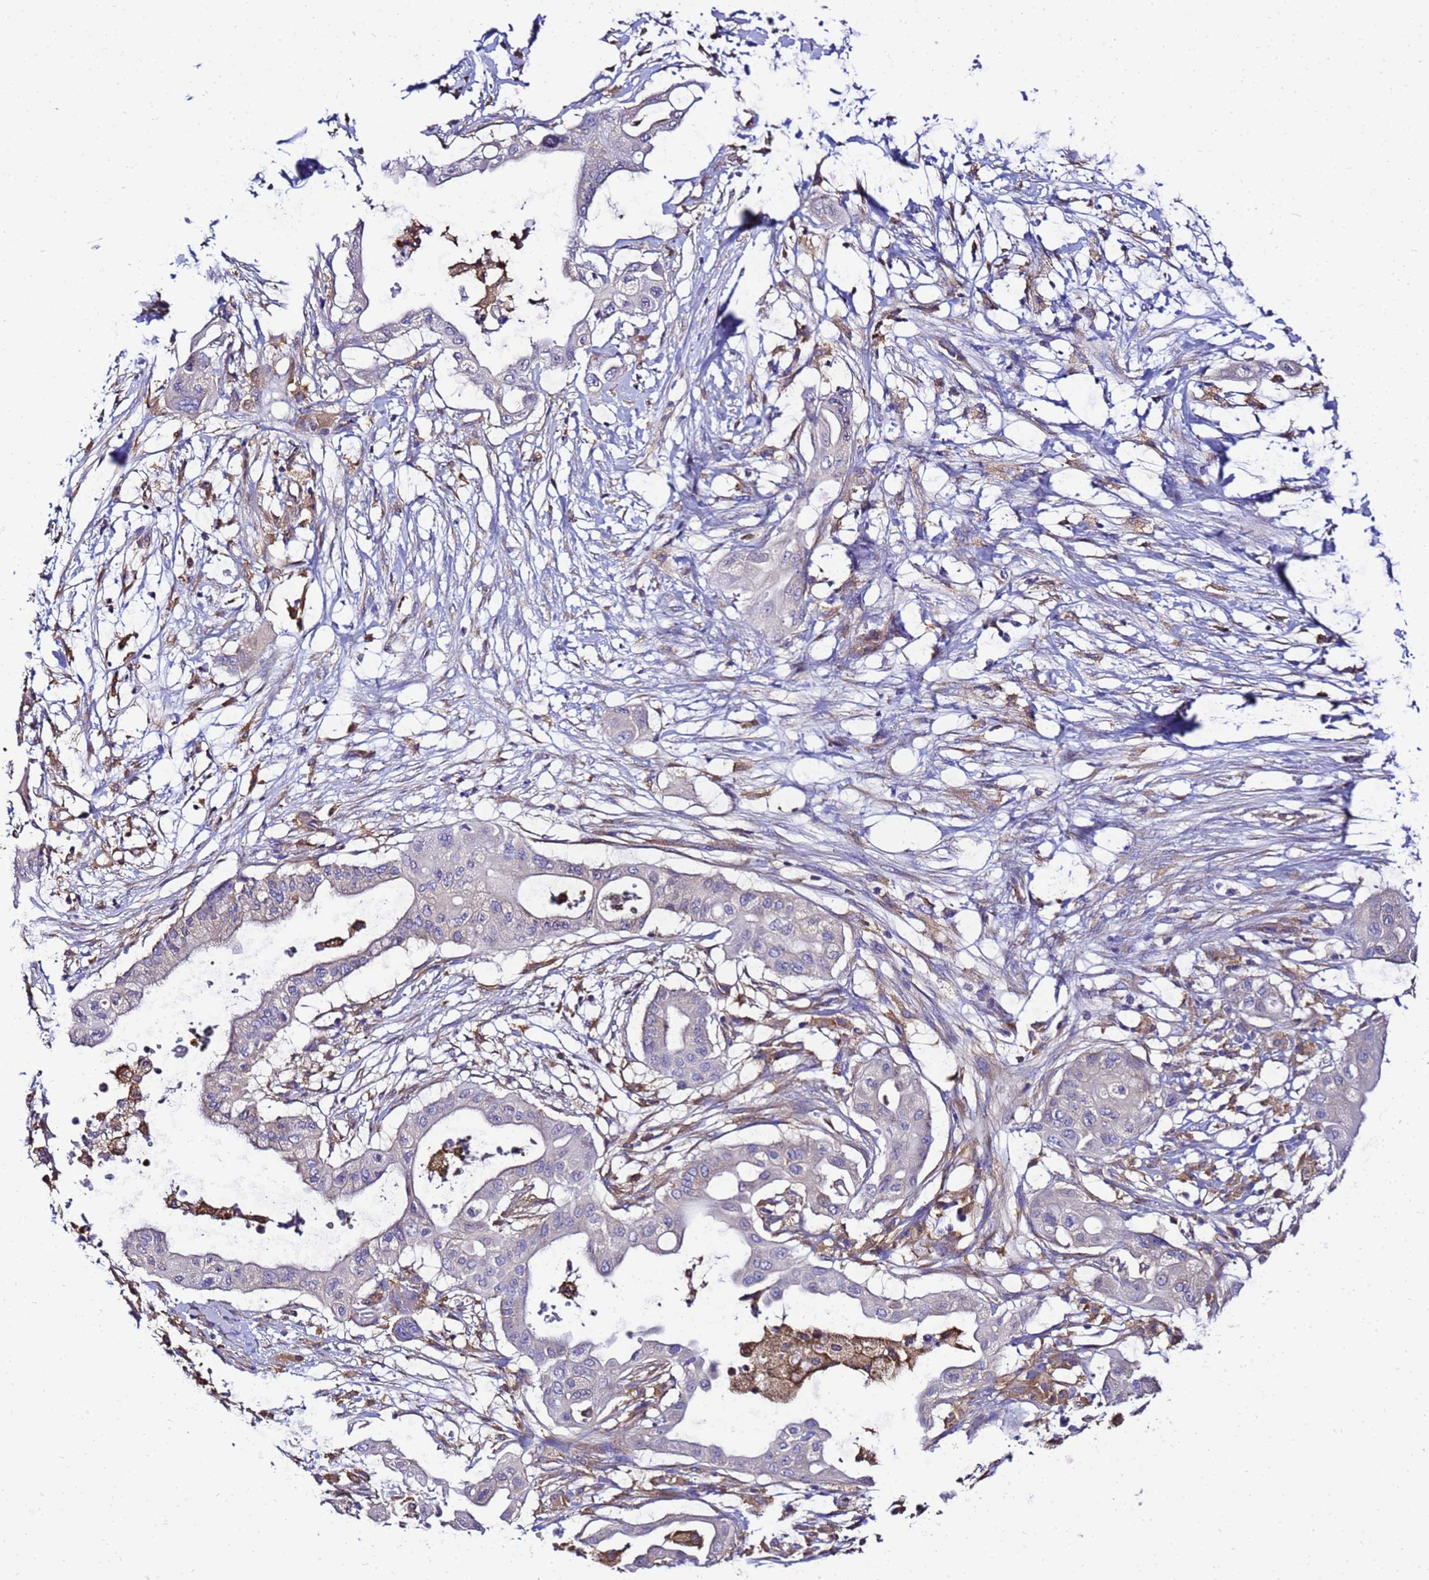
{"staining": {"intensity": "negative", "quantity": "none", "location": "none"}, "tissue": "pancreatic cancer", "cell_type": "Tumor cells", "image_type": "cancer", "snomed": [{"axis": "morphology", "description": "Adenocarcinoma, NOS"}, {"axis": "topography", "description": "Pancreas"}], "caption": "Immunohistochemistry (IHC) micrograph of adenocarcinoma (pancreatic) stained for a protein (brown), which demonstrates no staining in tumor cells.", "gene": "NARS1", "patient": {"sex": "male", "age": 68}}